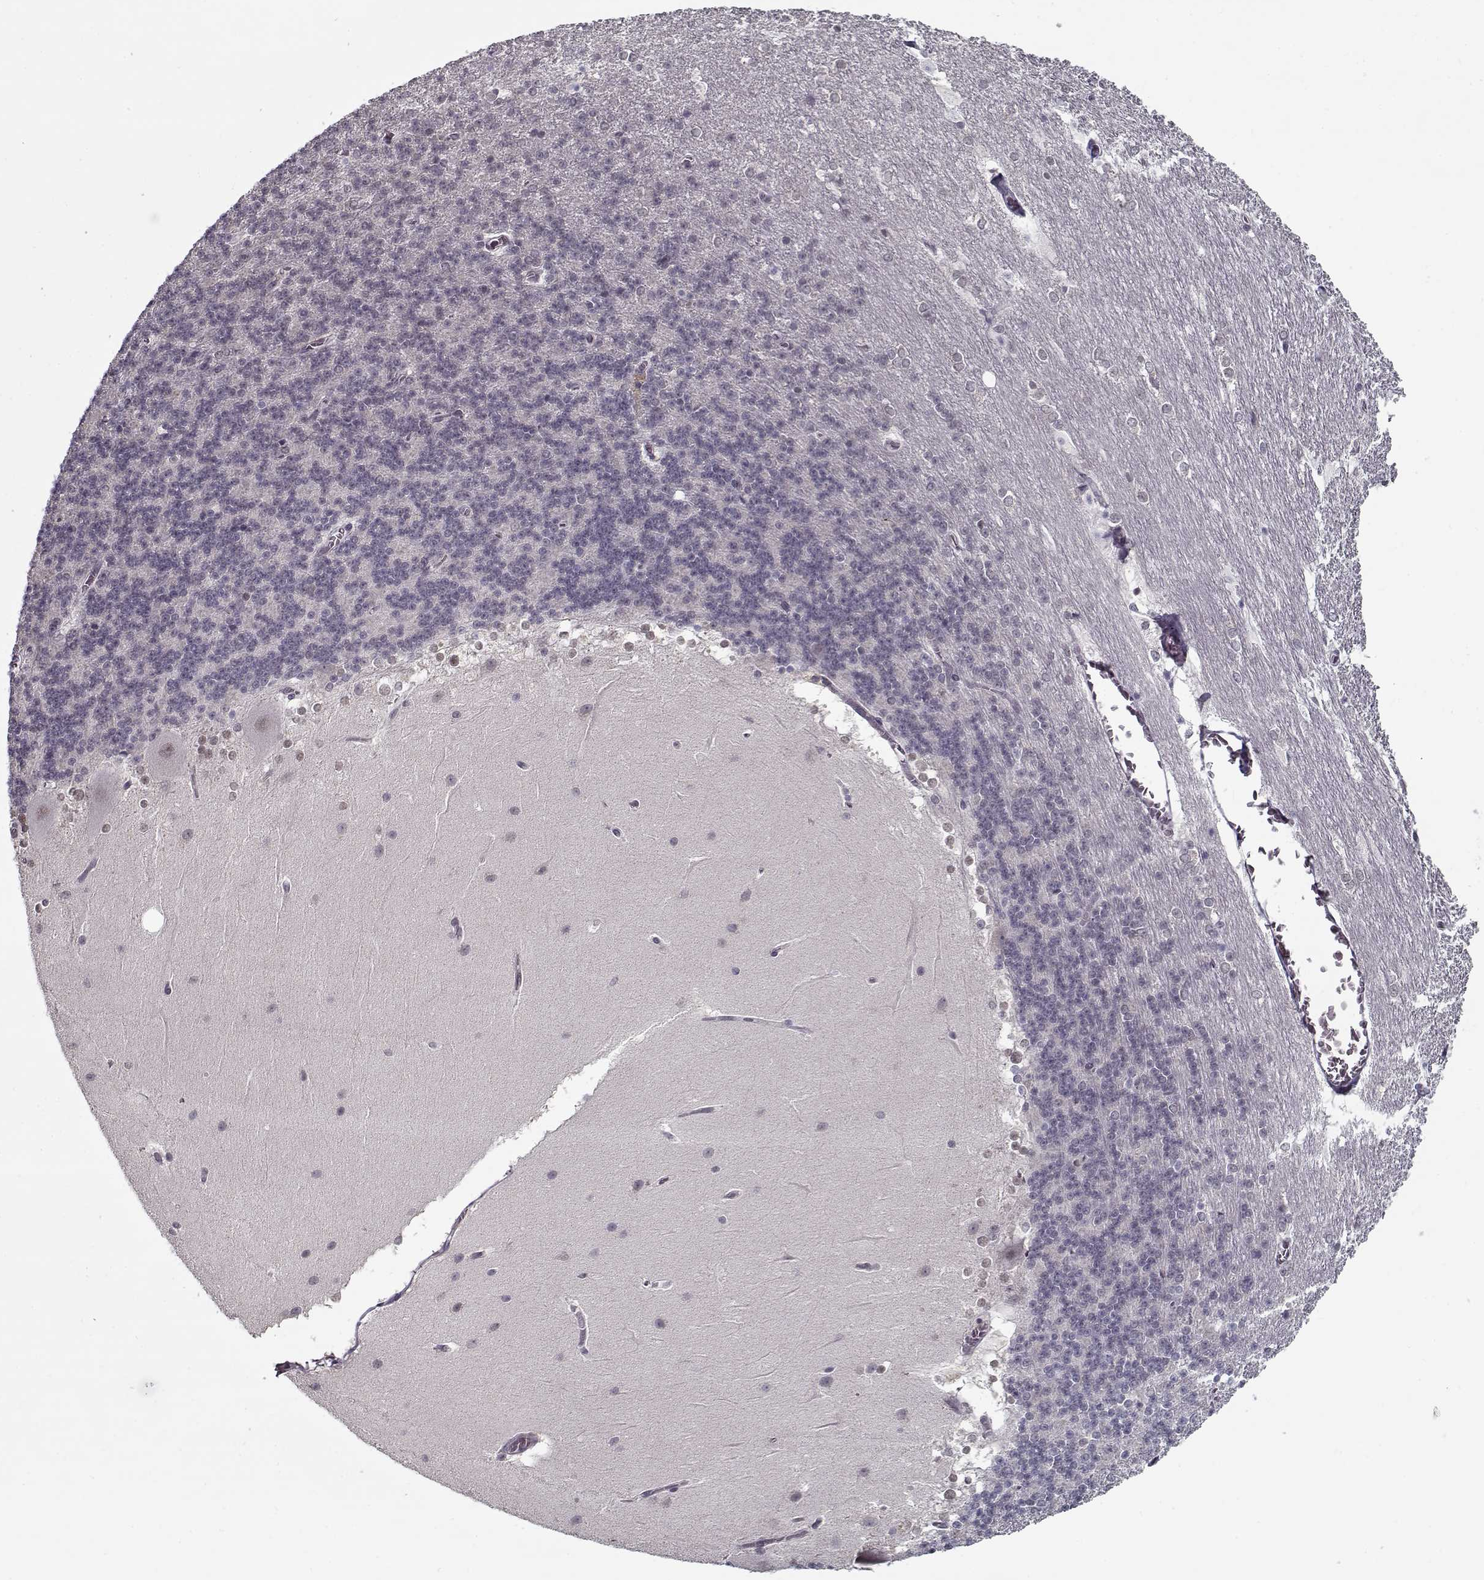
{"staining": {"intensity": "negative", "quantity": "none", "location": "none"}, "tissue": "cerebellum", "cell_type": "Cells in granular layer", "image_type": "normal", "snomed": [{"axis": "morphology", "description": "Normal tissue, NOS"}, {"axis": "topography", "description": "Cerebellum"}], "caption": "A high-resolution micrograph shows IHC staining of benign cerebellum, which demonstrates no significant expression in cells in granular layer.", "gene": "TESPA1", "patient": {"sex": "female", "age": 19}}